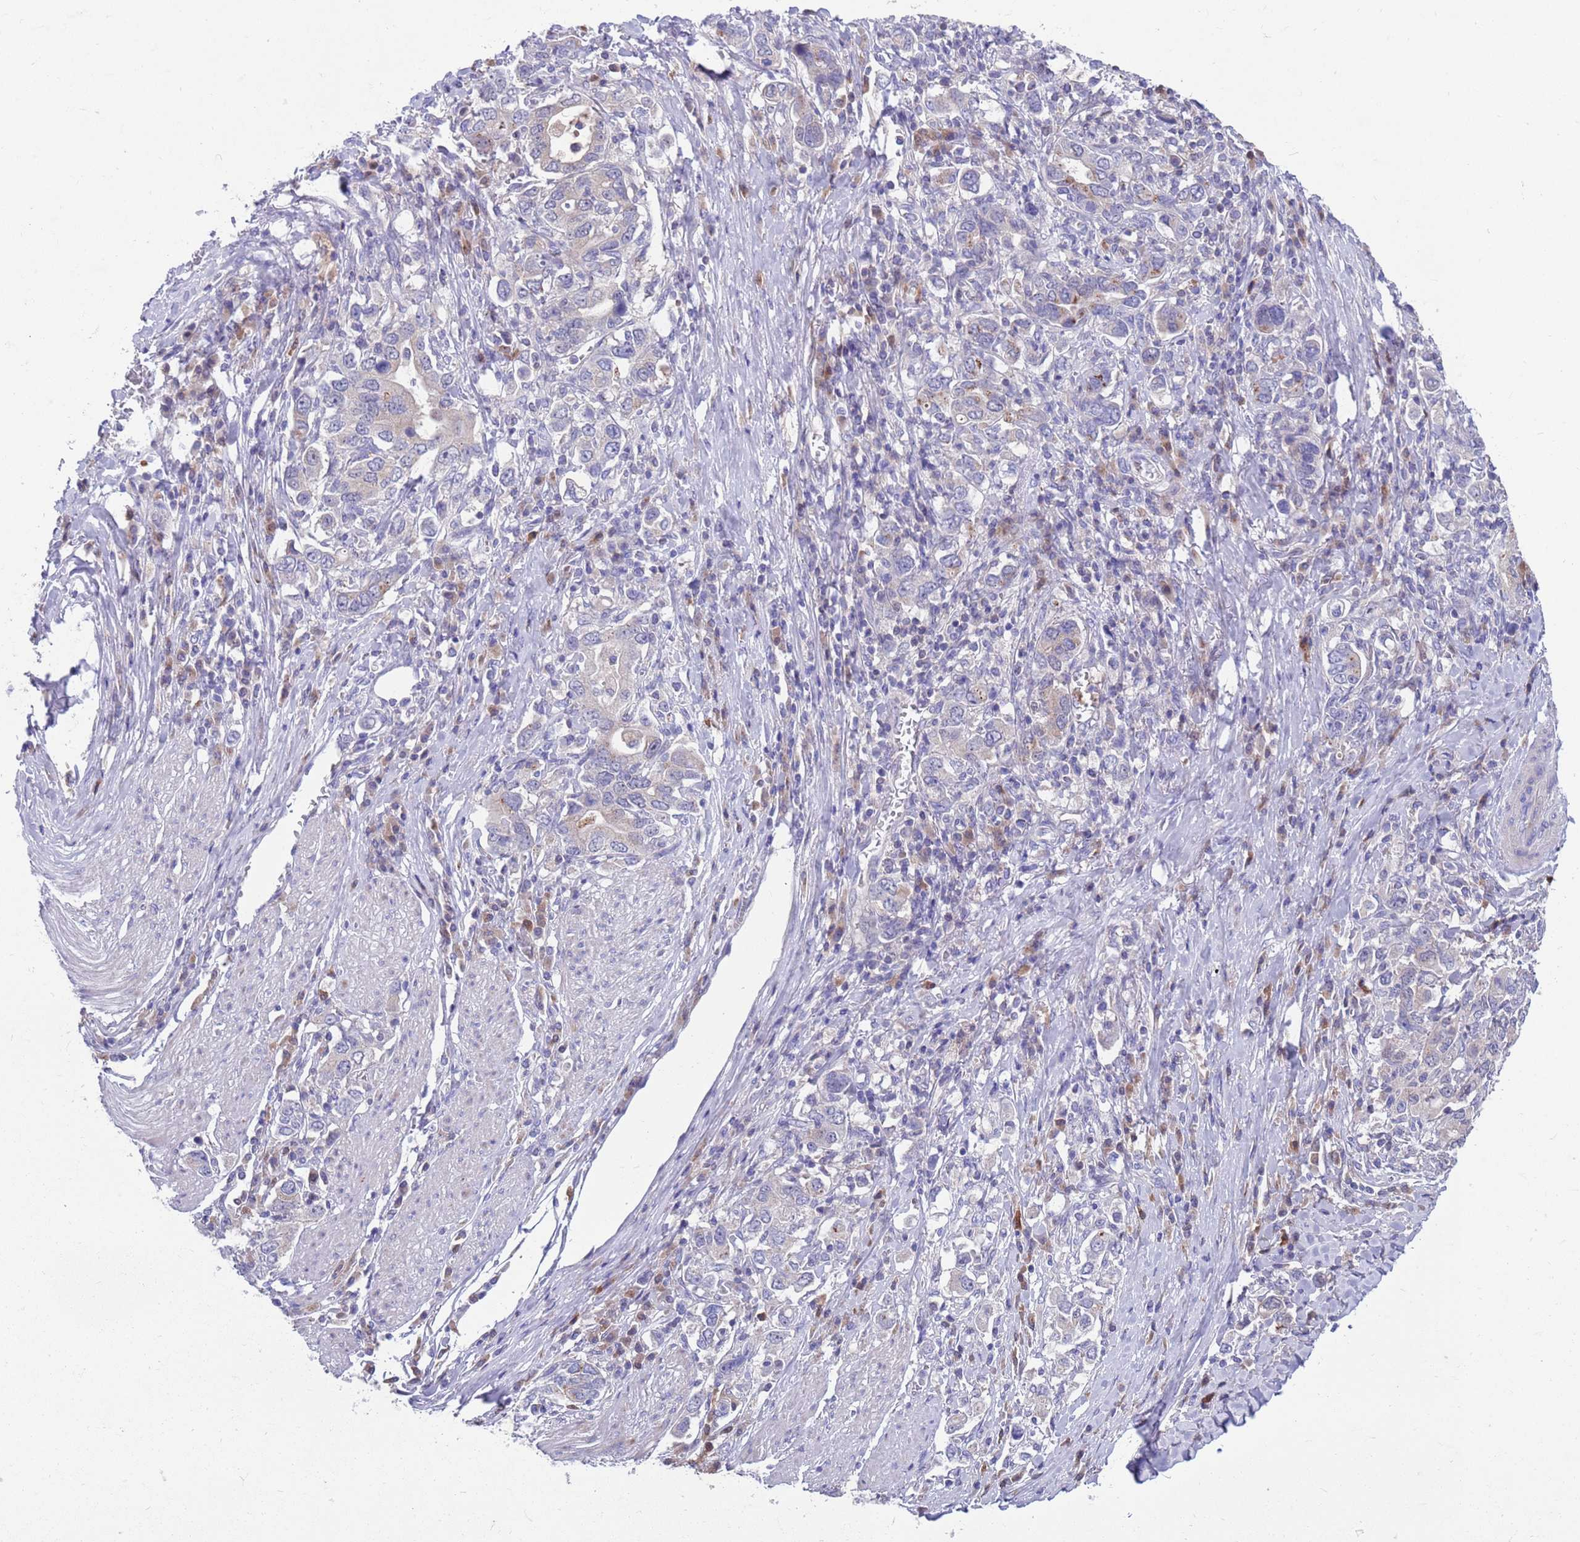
{"staining": {"intensity": "negative", "quantity": "none", "location": "none"}, "tissue": "stomach cancer", "cell_type": "Tumor cells", "image_type": "cancer", "snomed": [{"axis": "morphology", "description": "Adenocarcinoma, NOS"}, {"axis": "topography", "description": "Stomach, upper"}, {"axis": "topography", "description": "Stomach"}], "caption": "Tumor cells show no significant staining in adenocarcinoma (stomach).", "gene": "KLHL29", "patient": {"sex": "male", "age": 62}}